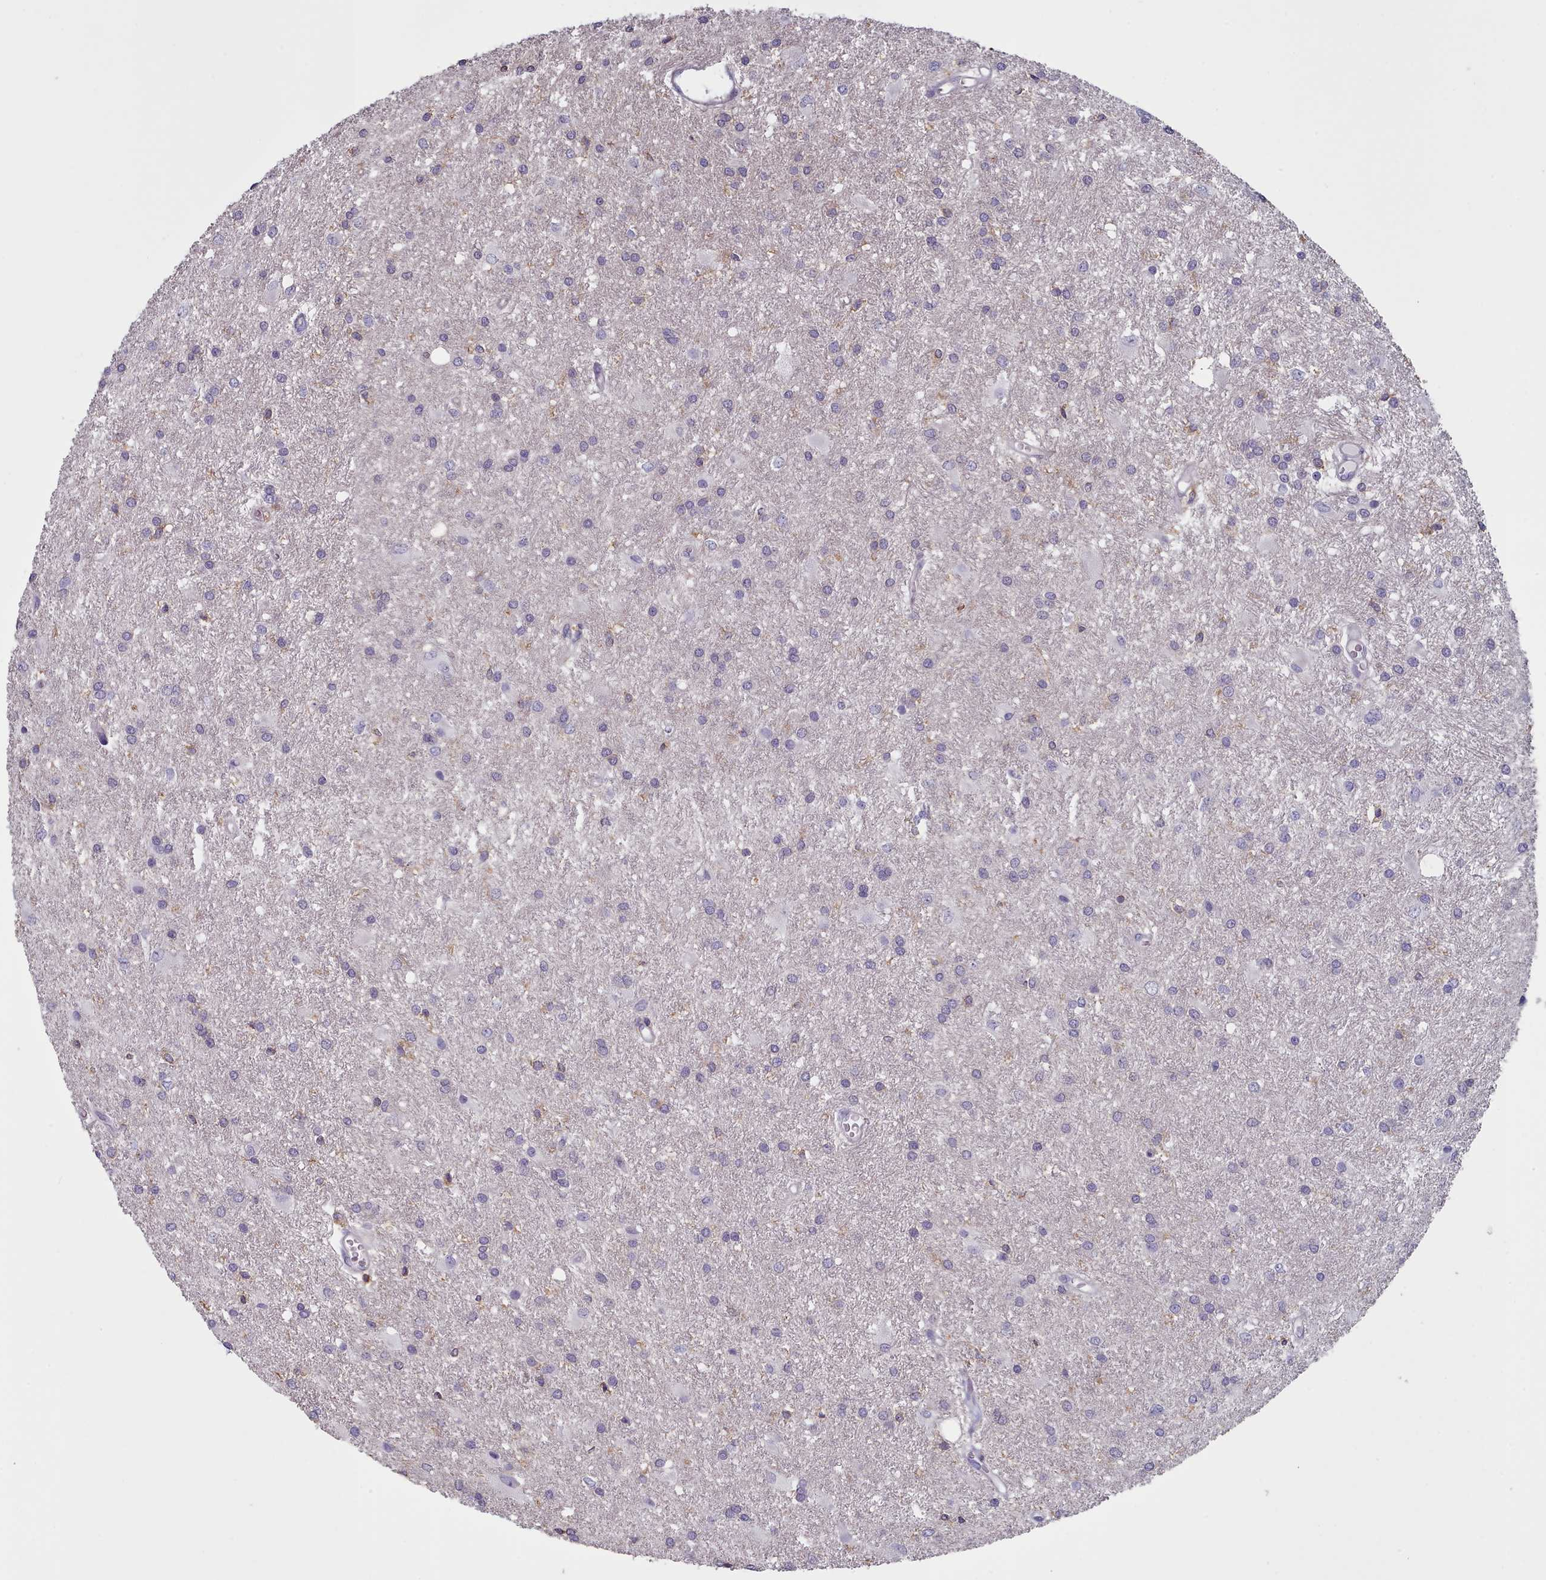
{"staining": {"intensity": "negative", "quantity": "none", "location": "none"}, "tissue": "glioma", "cell_type": "Tumor cells", "image_type": "cancer", "snomed": [{"axis": "morphology", "description": "Glioma, malignant, High grade"}, {"axis": "topography", "description": "Brain"}], "caption": "Tumor cells show no significant positivity in glioma.", "gene": "RAC2", "patient": {"sex": "female", "age": 50}}